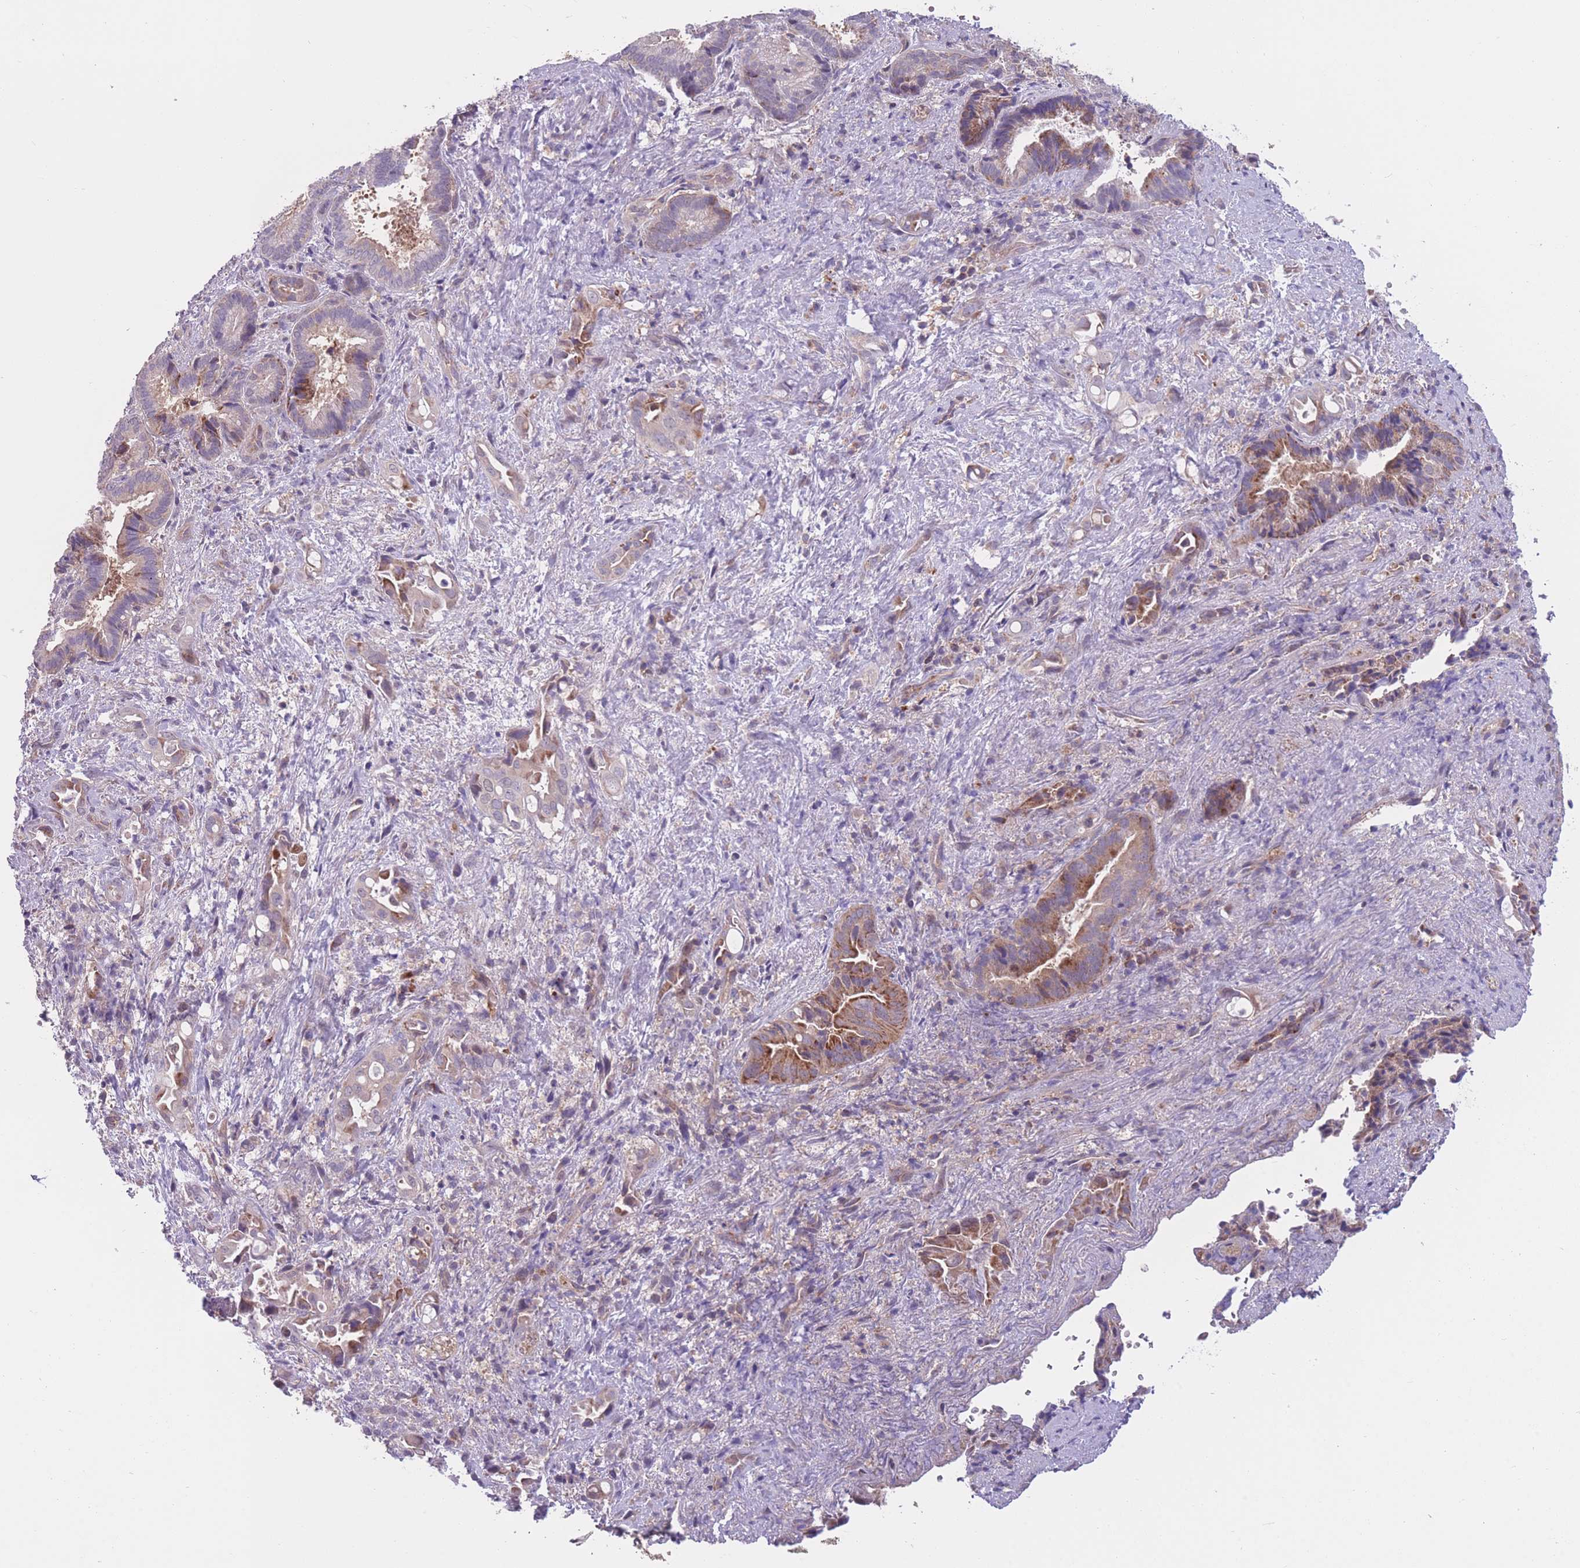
{"staining": {"intensity": "moderate", "quantity": ">75%", "location": "cytoplasmic/membranous"}, "tissue": "liver cancer", "cell_type": "Tumor cells", "image_type": "cancer", "snomed": [{"axis": "morphology", "description": "Cholangiocarcinoma"}, {"axis": "topography", "description": "Liver"}], "caption": "Tumor cells demonstrate moderate cytoplasmic/membranous expression in about >75% of cells in cholangiocarcinoma (liver).", "gene": "CCT6B", "patient": {"sex": "female", "age": 68}}